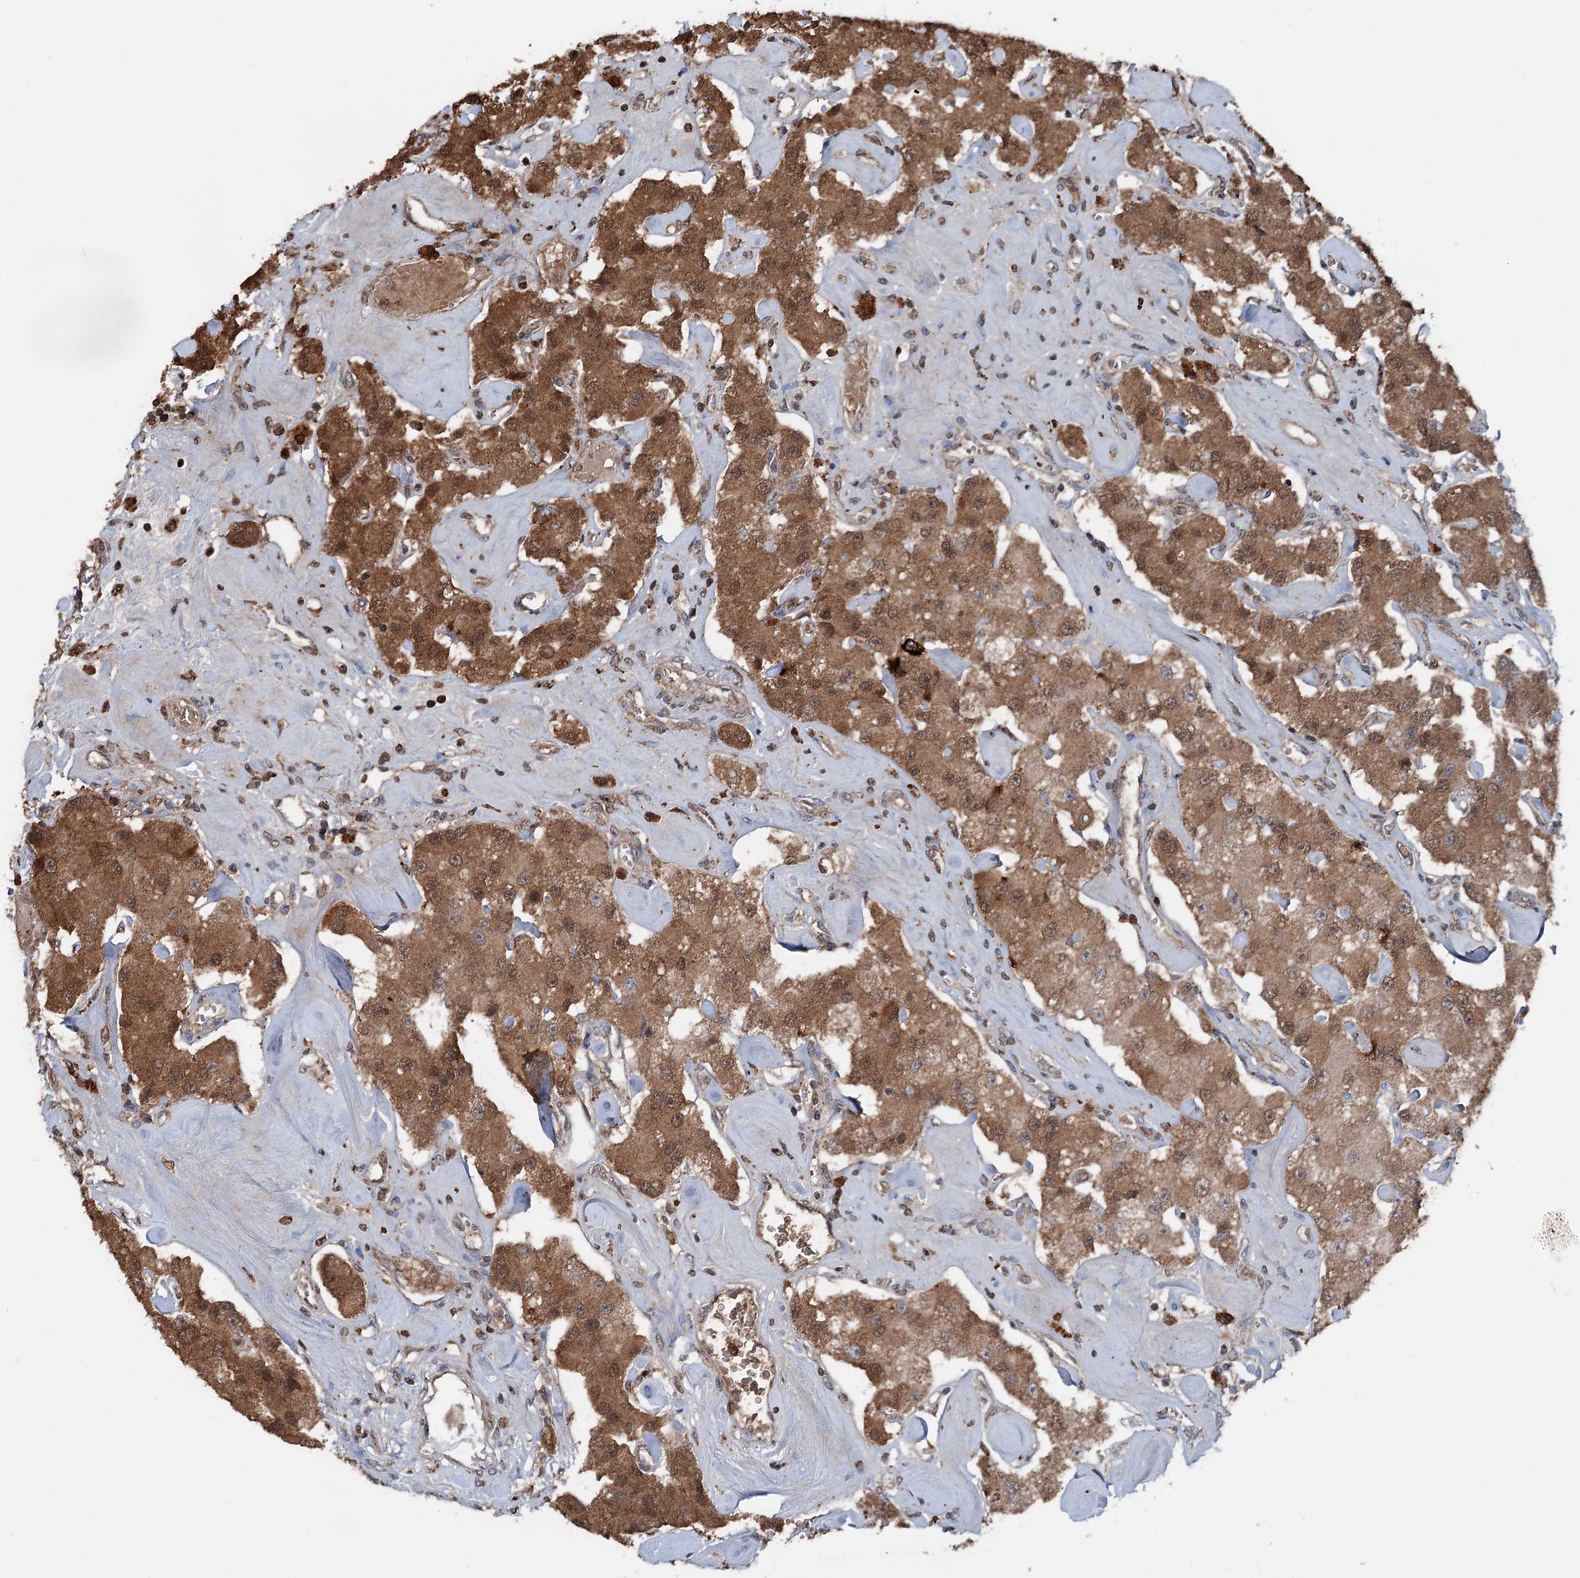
{"staining": {"intensity": "strong", "quantity": ">75%", "location": "cytoplasmic/membranous"}, "tissue": "carcinoid", "cell_type": "Tumor cells", "image_type": "cancer", "snomed": [{"axis": "morphology", "description": "Carcinoid, malignant, NOS"}, {"axis": "topography", "description": "Pancreas"}], "caption": "Carcinoid stained with DAB IHC shows high levels of strong cytoplasmic/membranous positivity in approximately >75% of tumor cells. Ihc stains the protein of interest in brown and the nuclei are stained blue.", "gene": "ARL13A", "patient": {"sex": "male", "age": 41}}